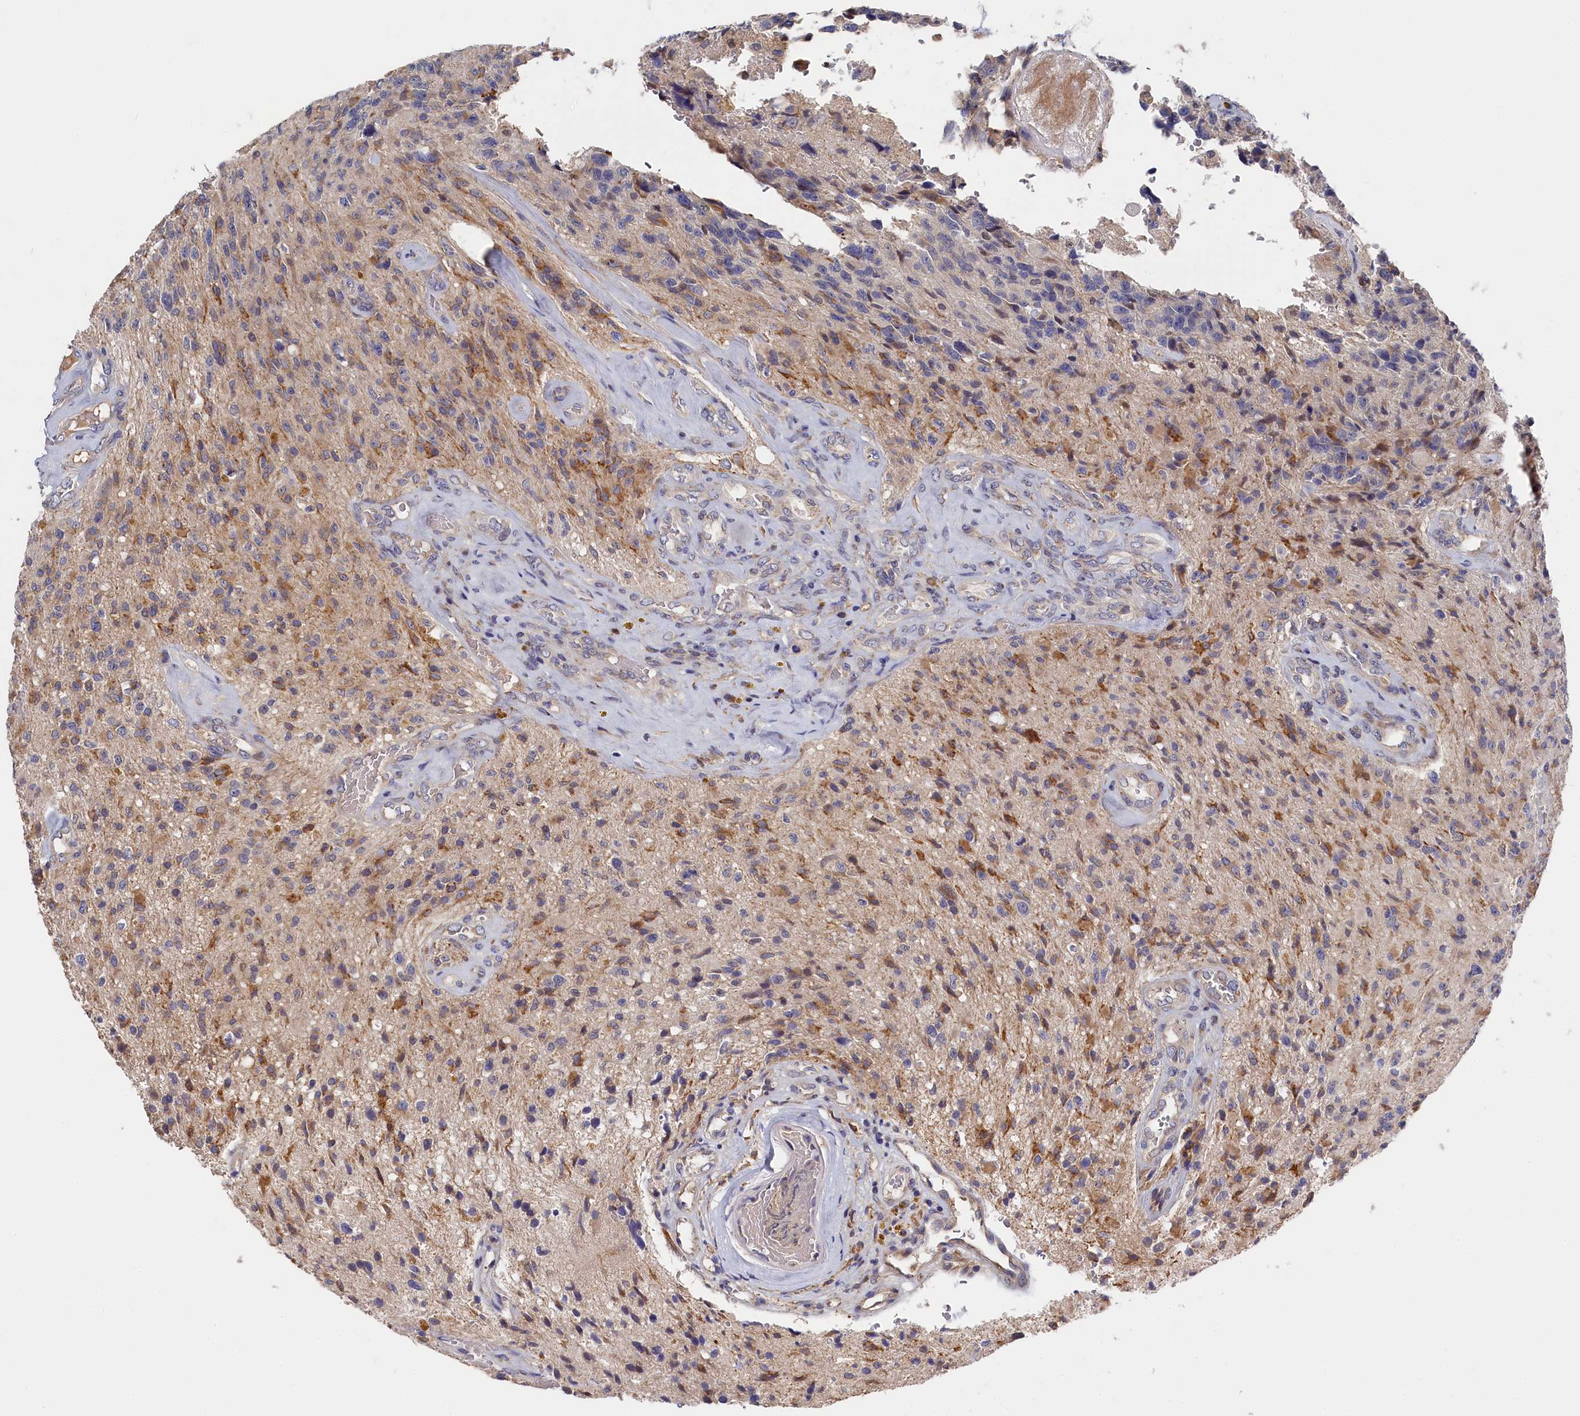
{"staining": {"intensity": "weak", "quantity": "25%-75%", "location": "cytoplasmic/membranous"}, "tissue": "glioma", "cell_type": "Tumor cells", "image_type": "cancer", "snomed": [{"axis": "morphology", "description": "Glioma, malignant, High grade"}, {"axis": "topography", "description": "Brain"}], "caption": "Glioma was stained to show a protein in brown. There is low levels of weak cytoplasmic/membranous expression in approximately 25%-75% of tumor cells.", "gene": "CYB5D2", "patient": {"sex": "male", "age": 69}}